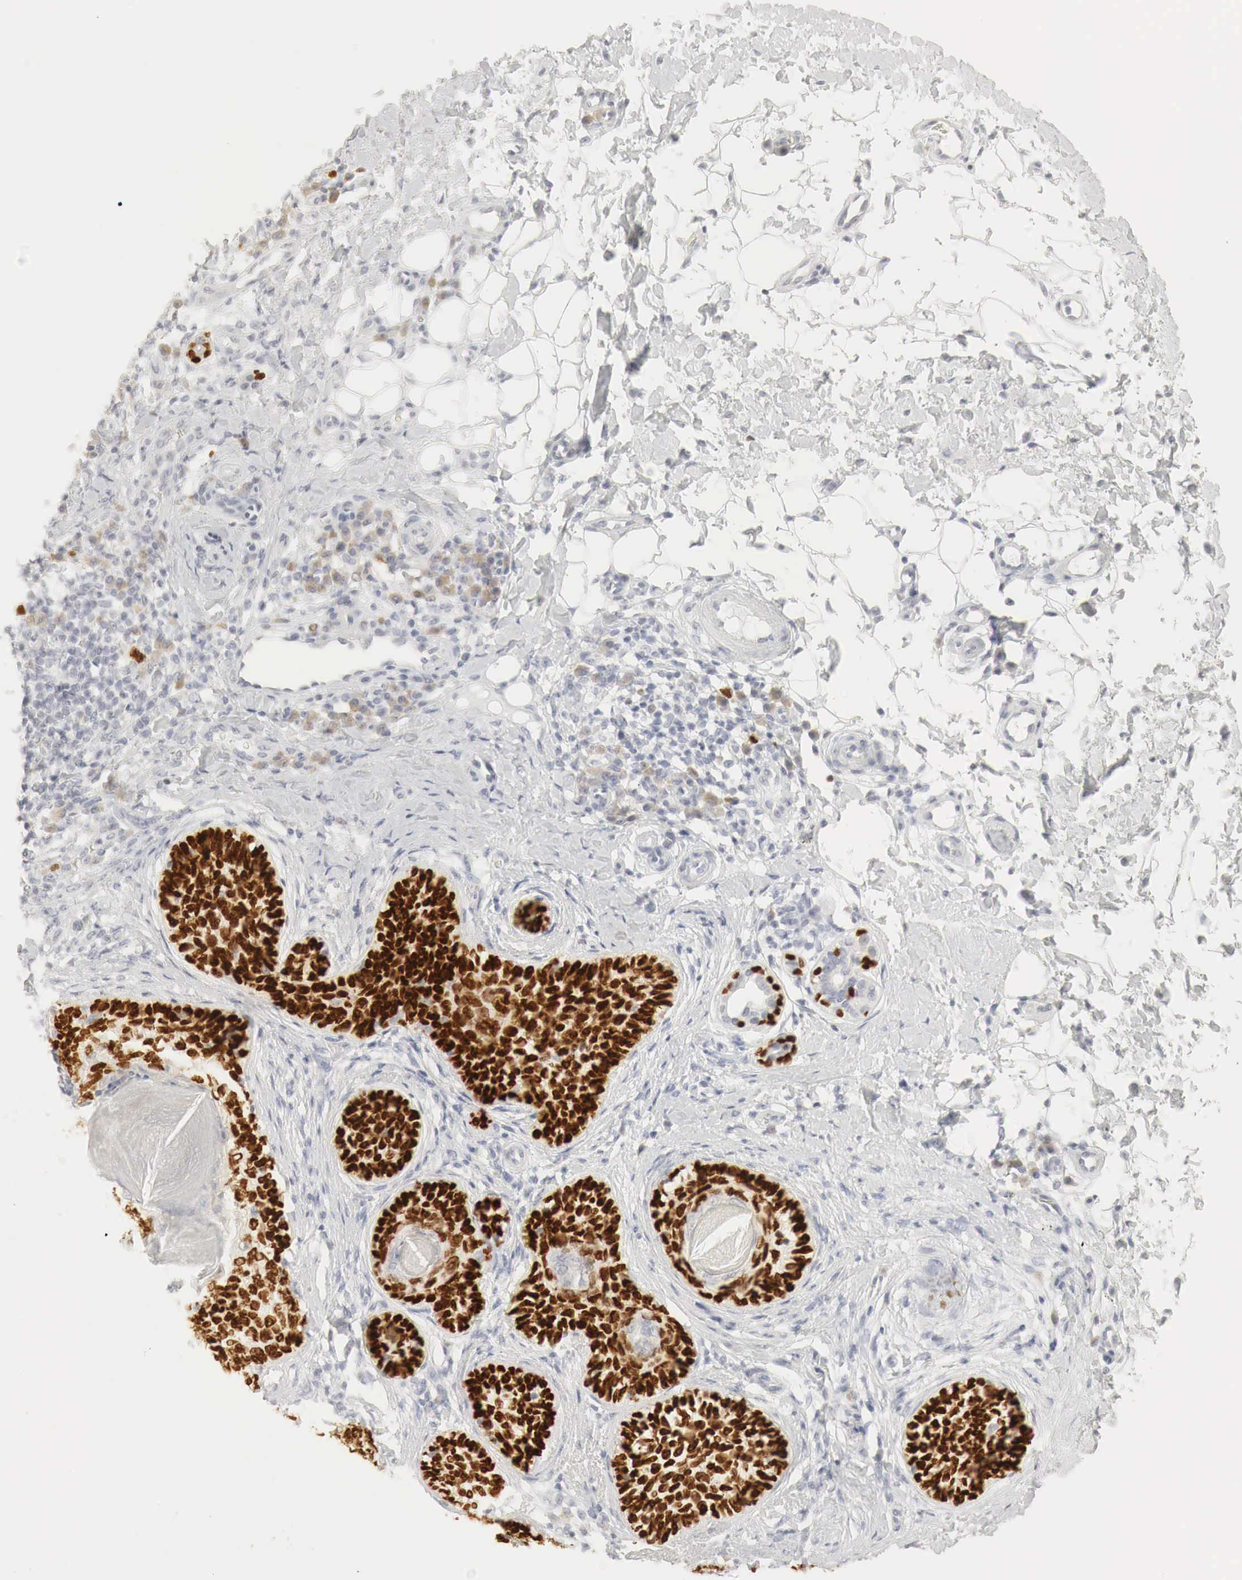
{"staining": {"intensity": "strong", "quantity": ">75%", "location": "nuclear"}, "tissue": "skin cancer", "cell_type": "Tumor cells", "image_type": "cancer", "snomed": [{"axis": "morphology", "description": "Basal cell carcinoma"}, {"axis": "topography", "description": "Skin"}], "caption": "Immunohistochemistry (DAB) staining of human basal cell carcinoma (skin) displays strong nuclear protein positivity in approximately >75% of tumor cells.", "gene": "TP63", "patient": {"sex": "male", "age": 89}}